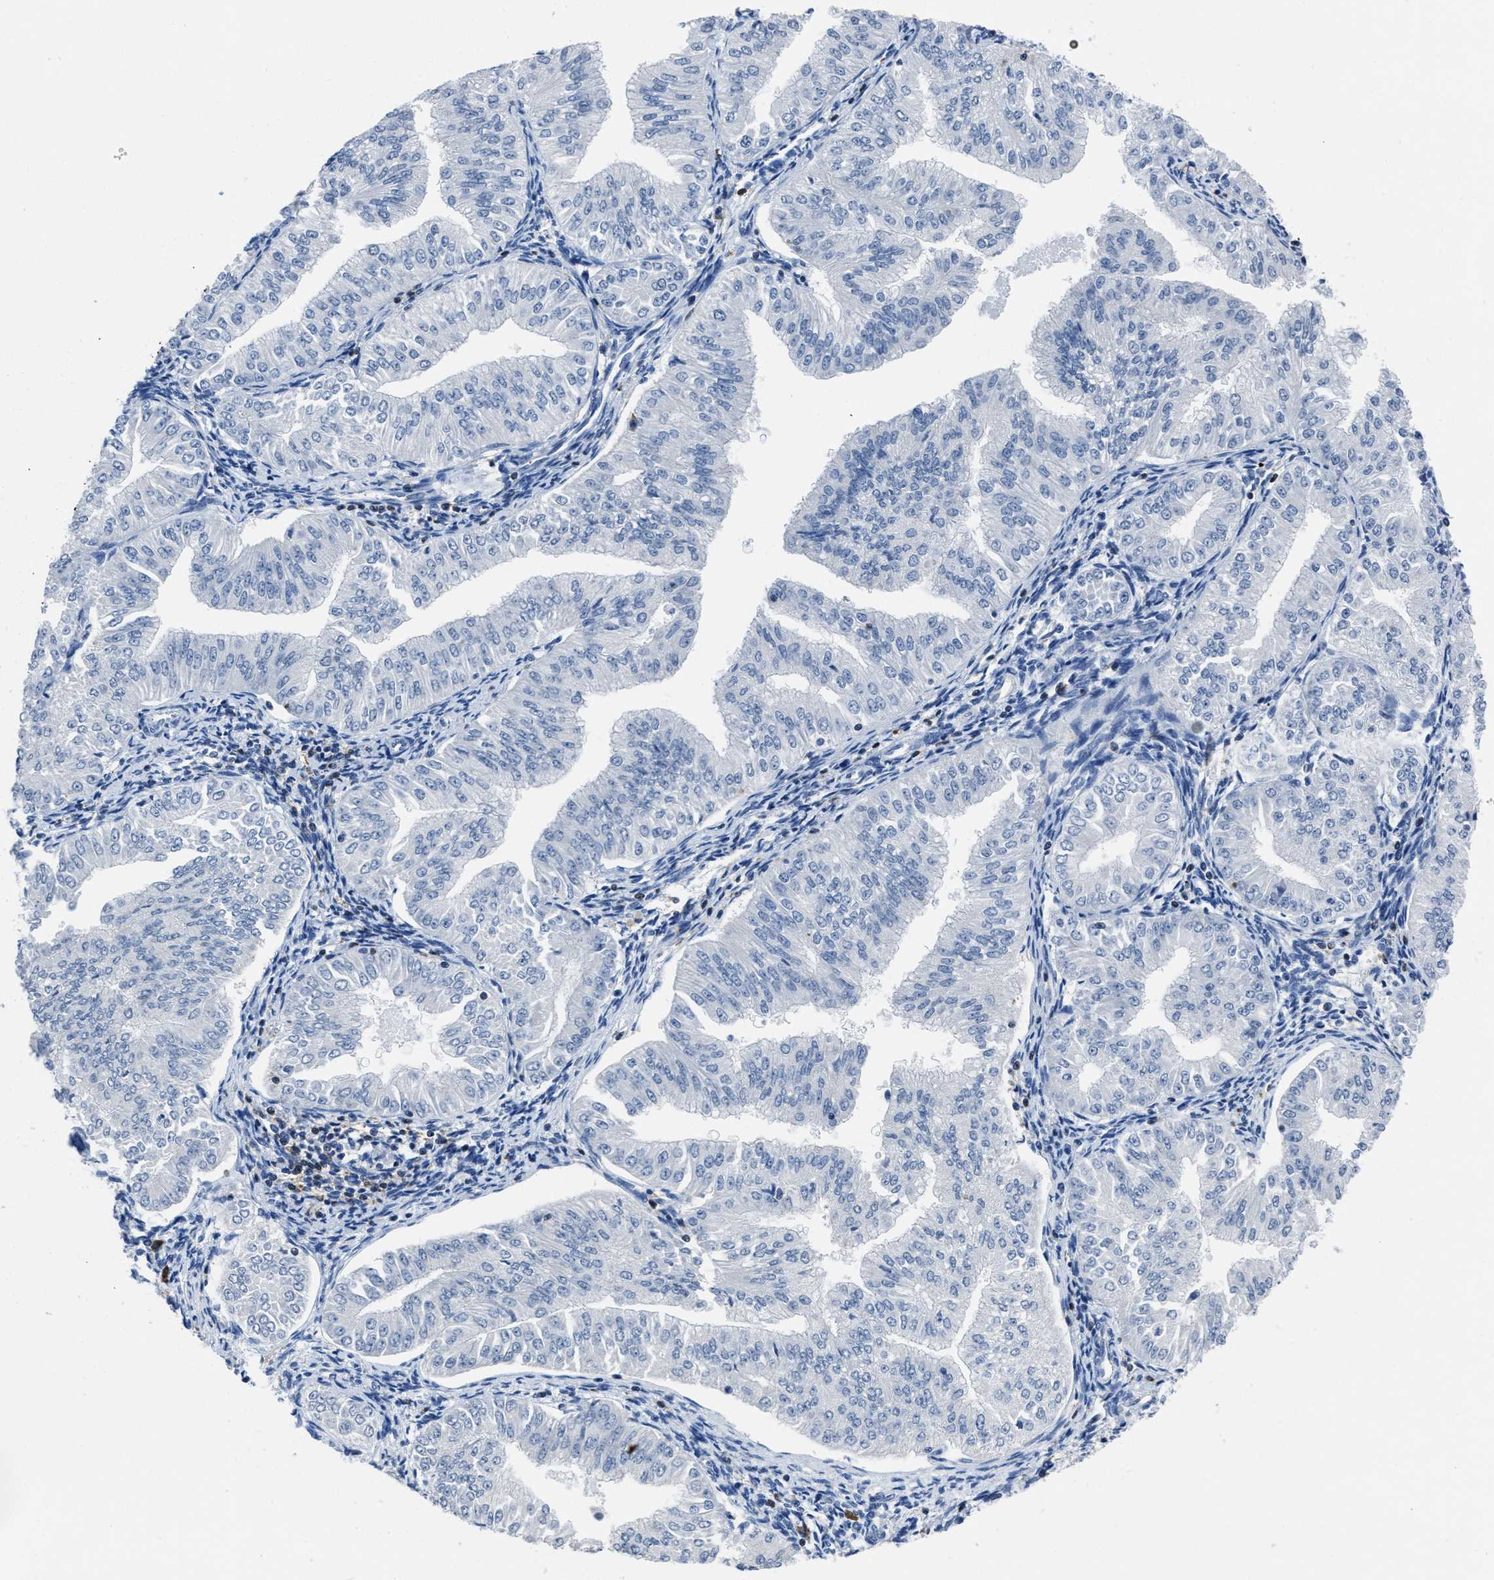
{"staining": {"intensity": "negative", "quantity": "none", "location": "none"}, "tissue": "endometrial cancer", "cell_type": "Tumor cells", "image_type": "cancer", "snomed": [{"axis": "morphology", "description": "Normal tissue, NOS"}, {"axis": "morphology", "description": "Adenocarcinoma, NOS"}, {"axis": "topography", "description": "Endometrium"}], "caption": "This is an immunohistochemistry (IHC) histopathology image of human endometrial cancer (adenocarcinoma). There is no expression in tumor cells.", "gene": "ITGA3", "patient": {"sex": "female", "age": 53}}